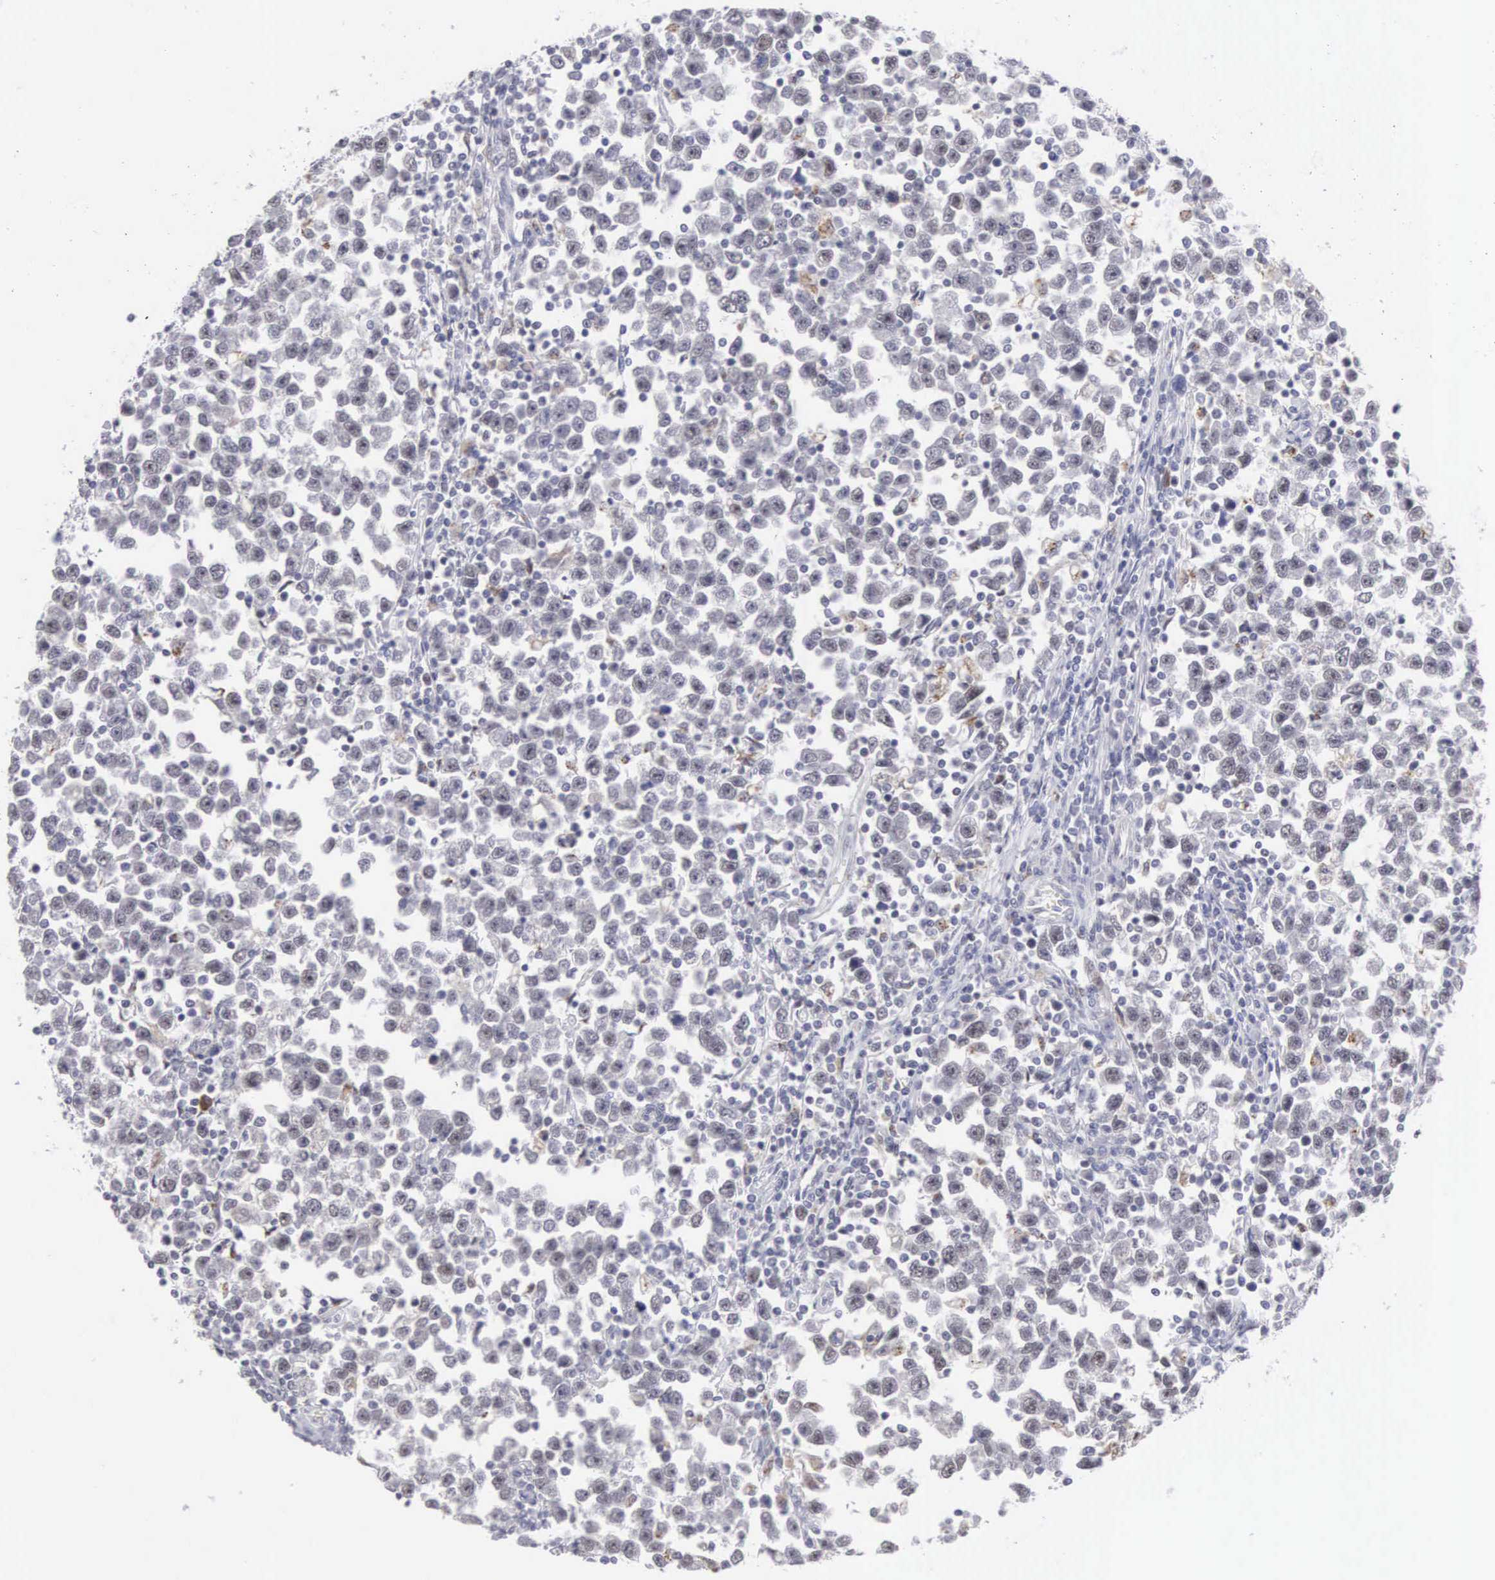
{"staining": {"intensity": "negative", "quantity": "none", "location": "none"}, "tissue": "testis cancer", "cell_type": "Tumor cells", "image_type": "cancer", "snomed": [{"axis": "morphology", "description": "Seminoma, NOS"}, {"axis": "topography", "description": "Testis"}], "caption": "High power microscopy micrograph of an immunohistochemistry histopathology image of testis seminoma, revealing no significant expression in tumor cells. The staining is performed using DAB (3,3'-diaminobenzidine) brown chromogen with nuclei counter-stained in using hematoxylin.", "gene": "MNAT1", "patient": {"sex": "male", "age": 43}}